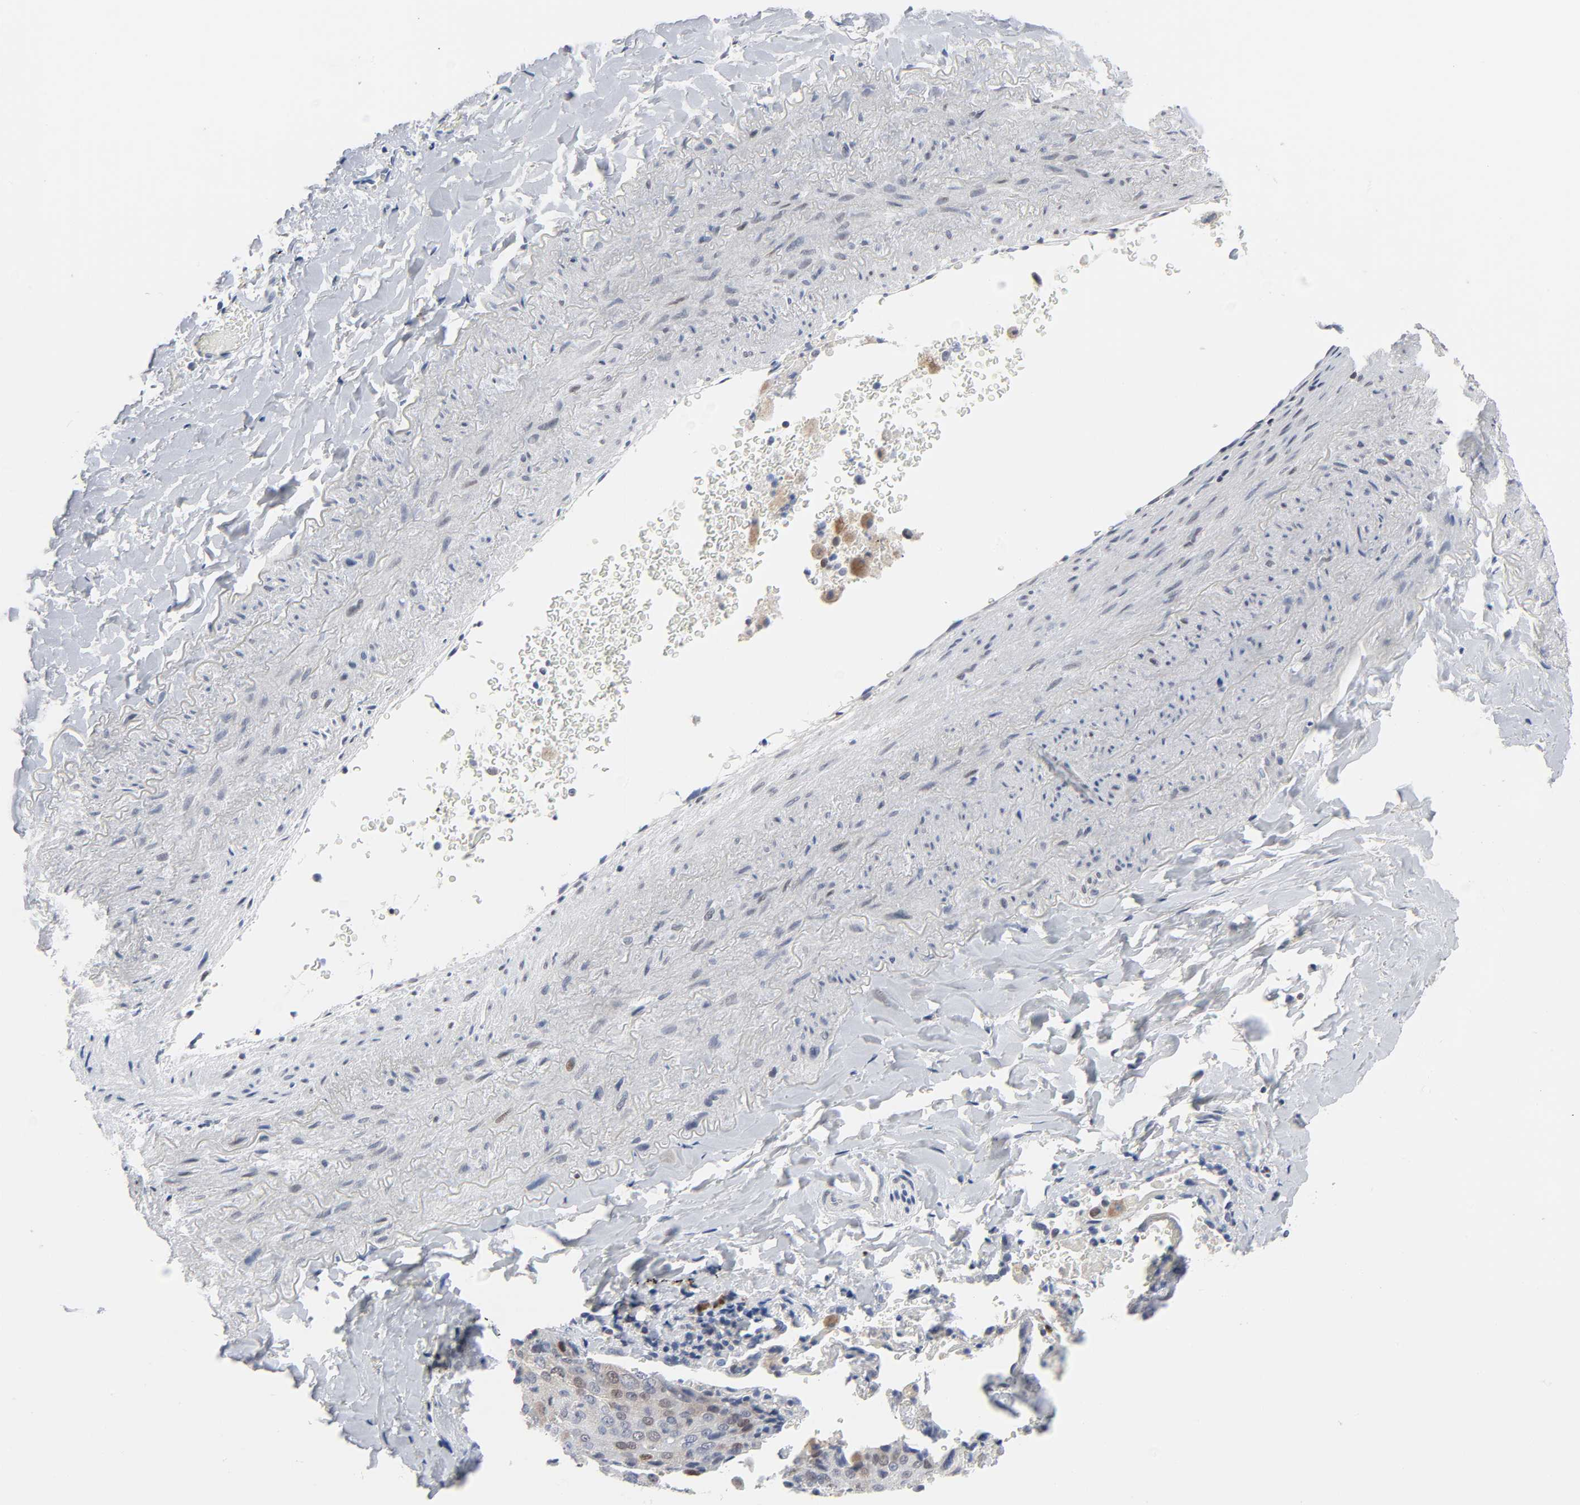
{"staining": {"intensity": "weak", "quantity": "<25%", "location": "cytoplasmic/membranous,nuclear"}, "tissue": "lung cancer", "cell_type": "Tumor cells", "image_type": "cancer", "snomed": [{"axis": "morphology", "description": "Squamous cell carcinoma, NOS"}, {"axis": "topography", "description": "Lung"}], "caption": "This is a image of immunohistochemistry staining of lung cancer, which shows no staining in tumor cells.", "gene": "WEE1", "patient": {"sex": "male", "age": 54}}